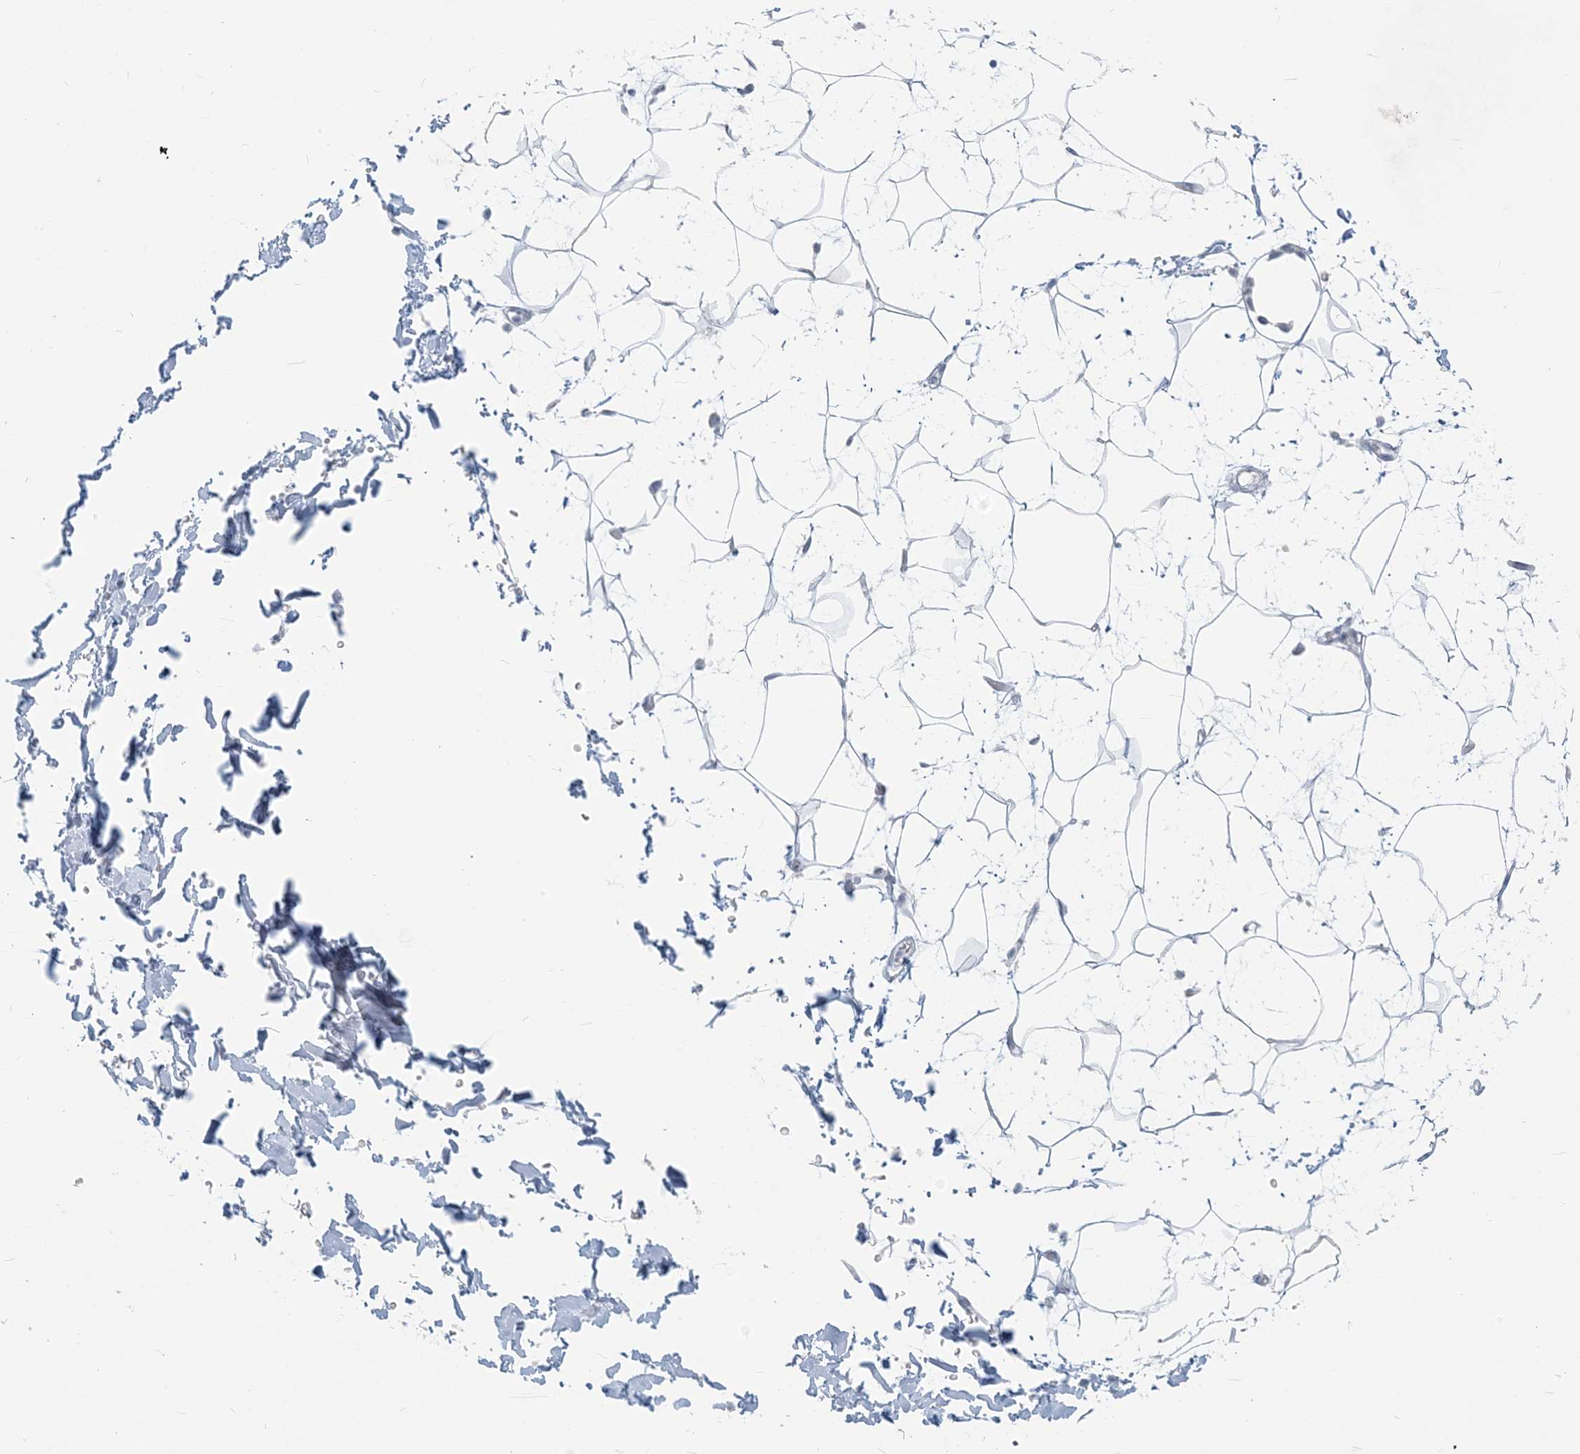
{"staining": {"intensity": "negative", "quantity": "none", "location": "none"}, "tissue": "adipose tissue", "cell_type": "Adipocytes", "image_type": "normal", "snomed": [{"axis": "morphology", "description": "Normal tissue, NOS"}, {"axis": "topography", "description": "Soft tissue"}], "caption": "Immunohistochemistry (IHC) histopathology image of unremarkable adipose tissue: human adipose tissue stained with DAB (3,3'-diaminobenzidine) shows no significant protein expression in adipocytes.", "gene": "SCML1", "patient": {"sex": "male", "age": 72}}